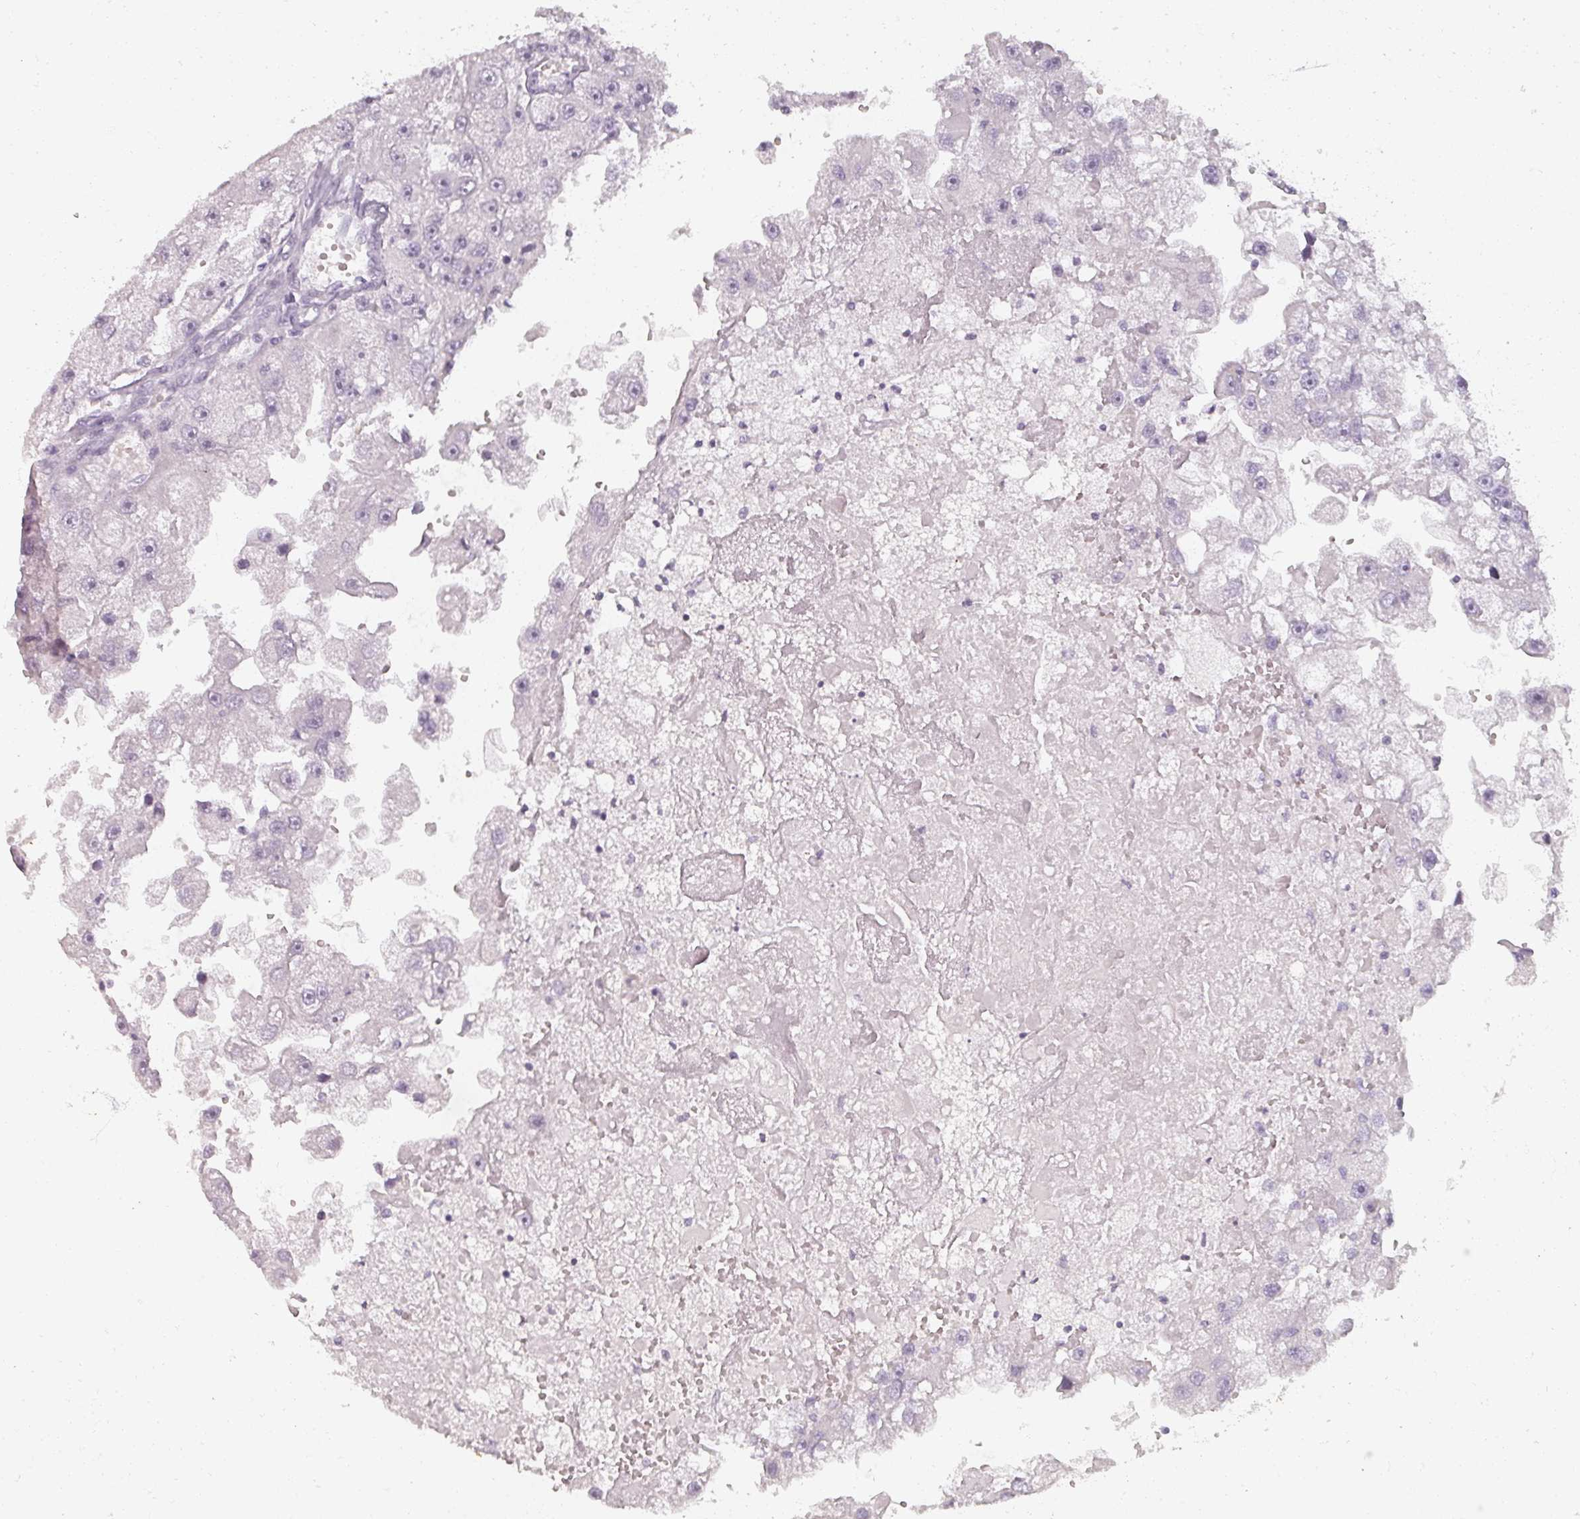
{"staining": {"intensity": "negative", "quantity": "none", "location": "none"}, "tissue": "renal cancer", "cell_type": "Tumor cells", "image_type": "cancer", "snomed": [{"axis": "morphology", "description": "Adenocarcinoma, NOS"}, {"axis": "topography", "description": "Kidney"}], "caption": "Renal cancer stained for a protein using immunohistochemistry demonstrates no staining tumor cells.", "gene": "REG3G", "patient": {"sex": "male", "age": 63}}